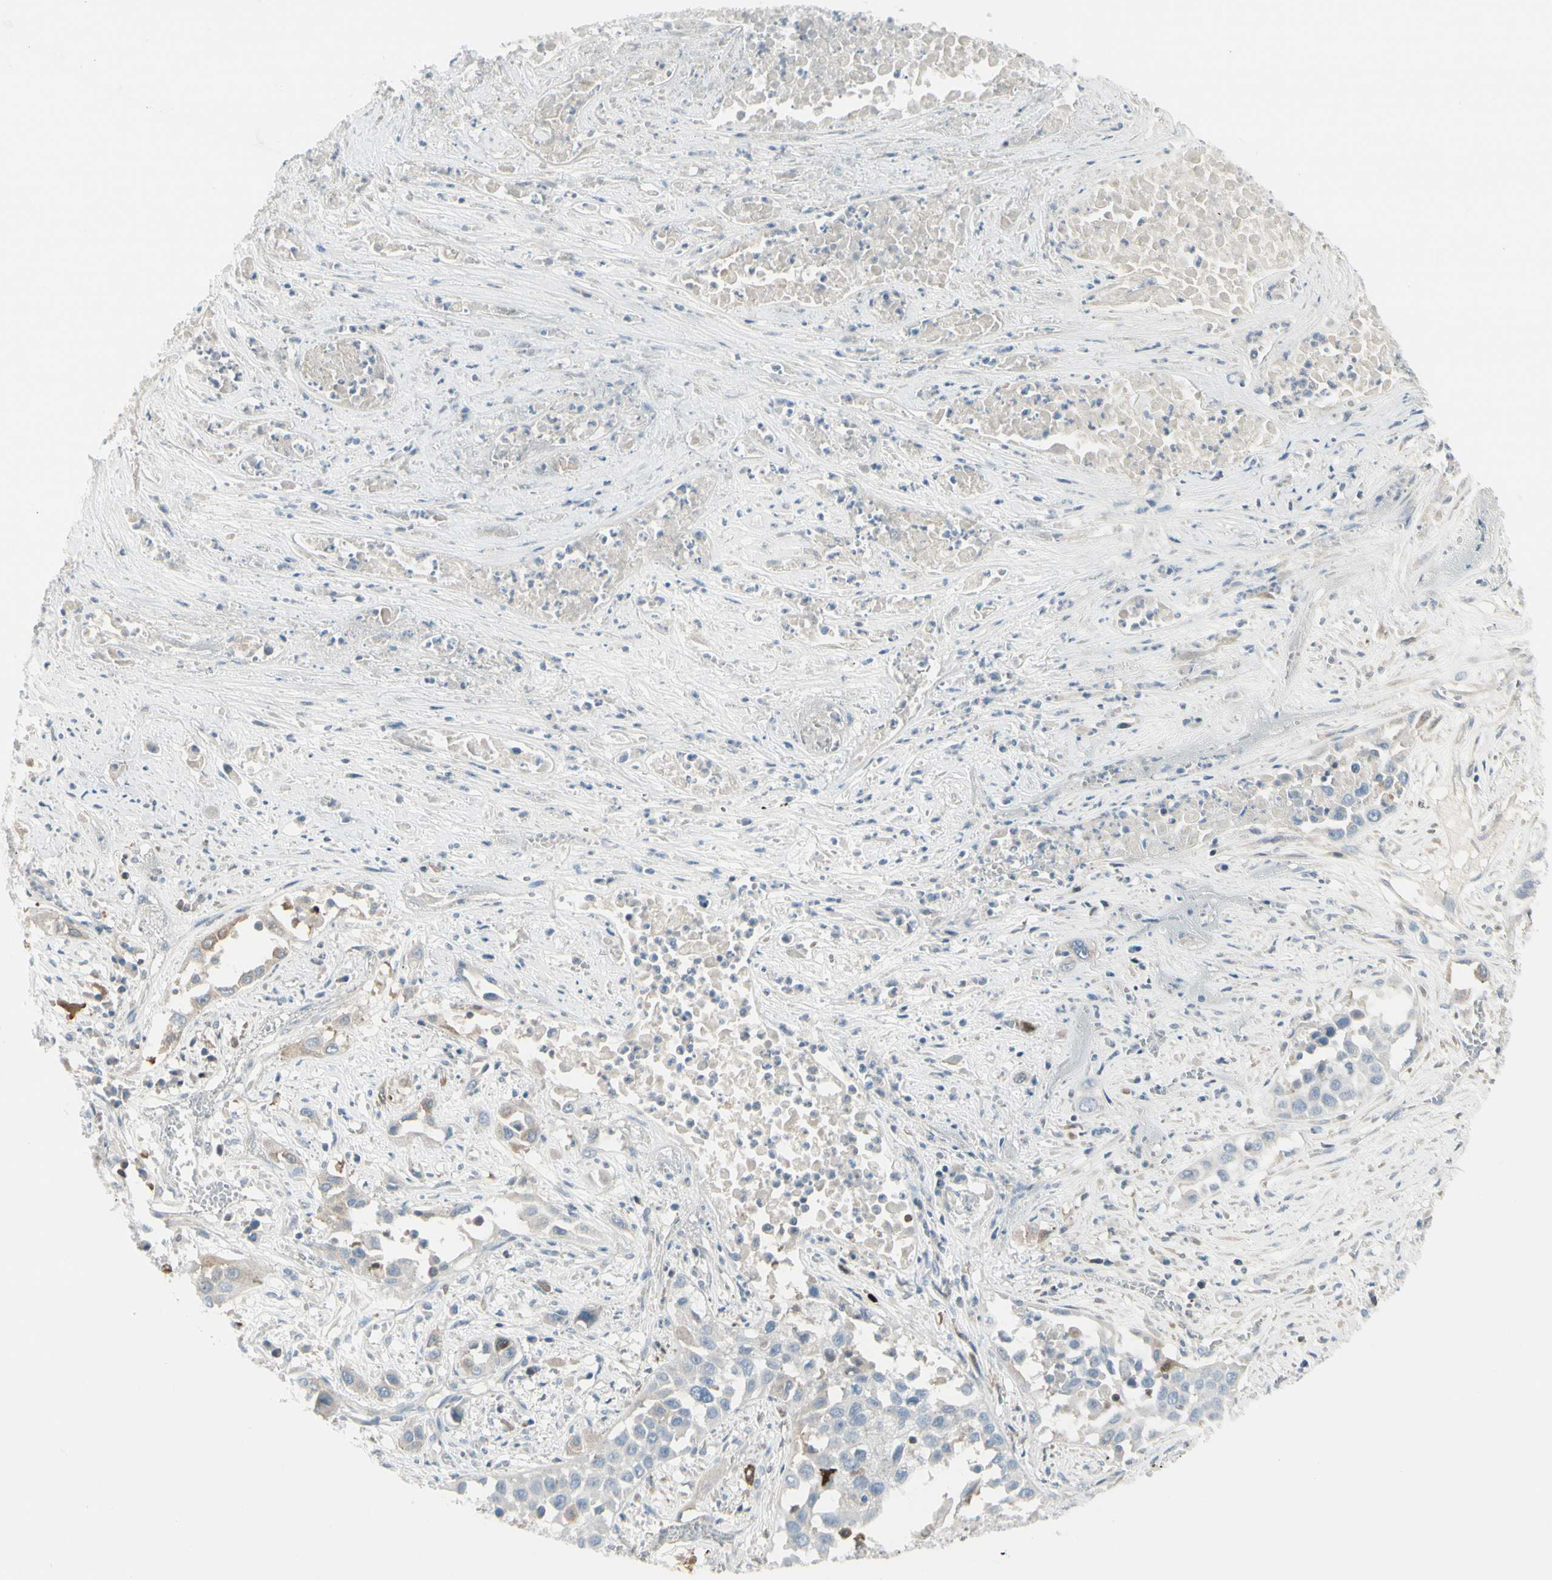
{"staining": {"intensity": "weak", "quantity": "<25%", "location": "cytoplasmic/membranous"}, "tissue": "lung cancer", "cell_type": "Tumor cells", "image_type": "cancer", "snomed": [{"axis": "morphology", "description": "Squamous cell carcinoma, NOS"}, {"axis": "topography", "description": "Lung"}], "caption": "The photomicrograph reveals no staining of tumor cells in squamous cell carcinoma (lung). The staining is performed using DAB brown chromogen with nuclei counter-stained in using hematoxylin.", "gene": "TRAF1", "patient": {"sex": "male", "age": 71}}